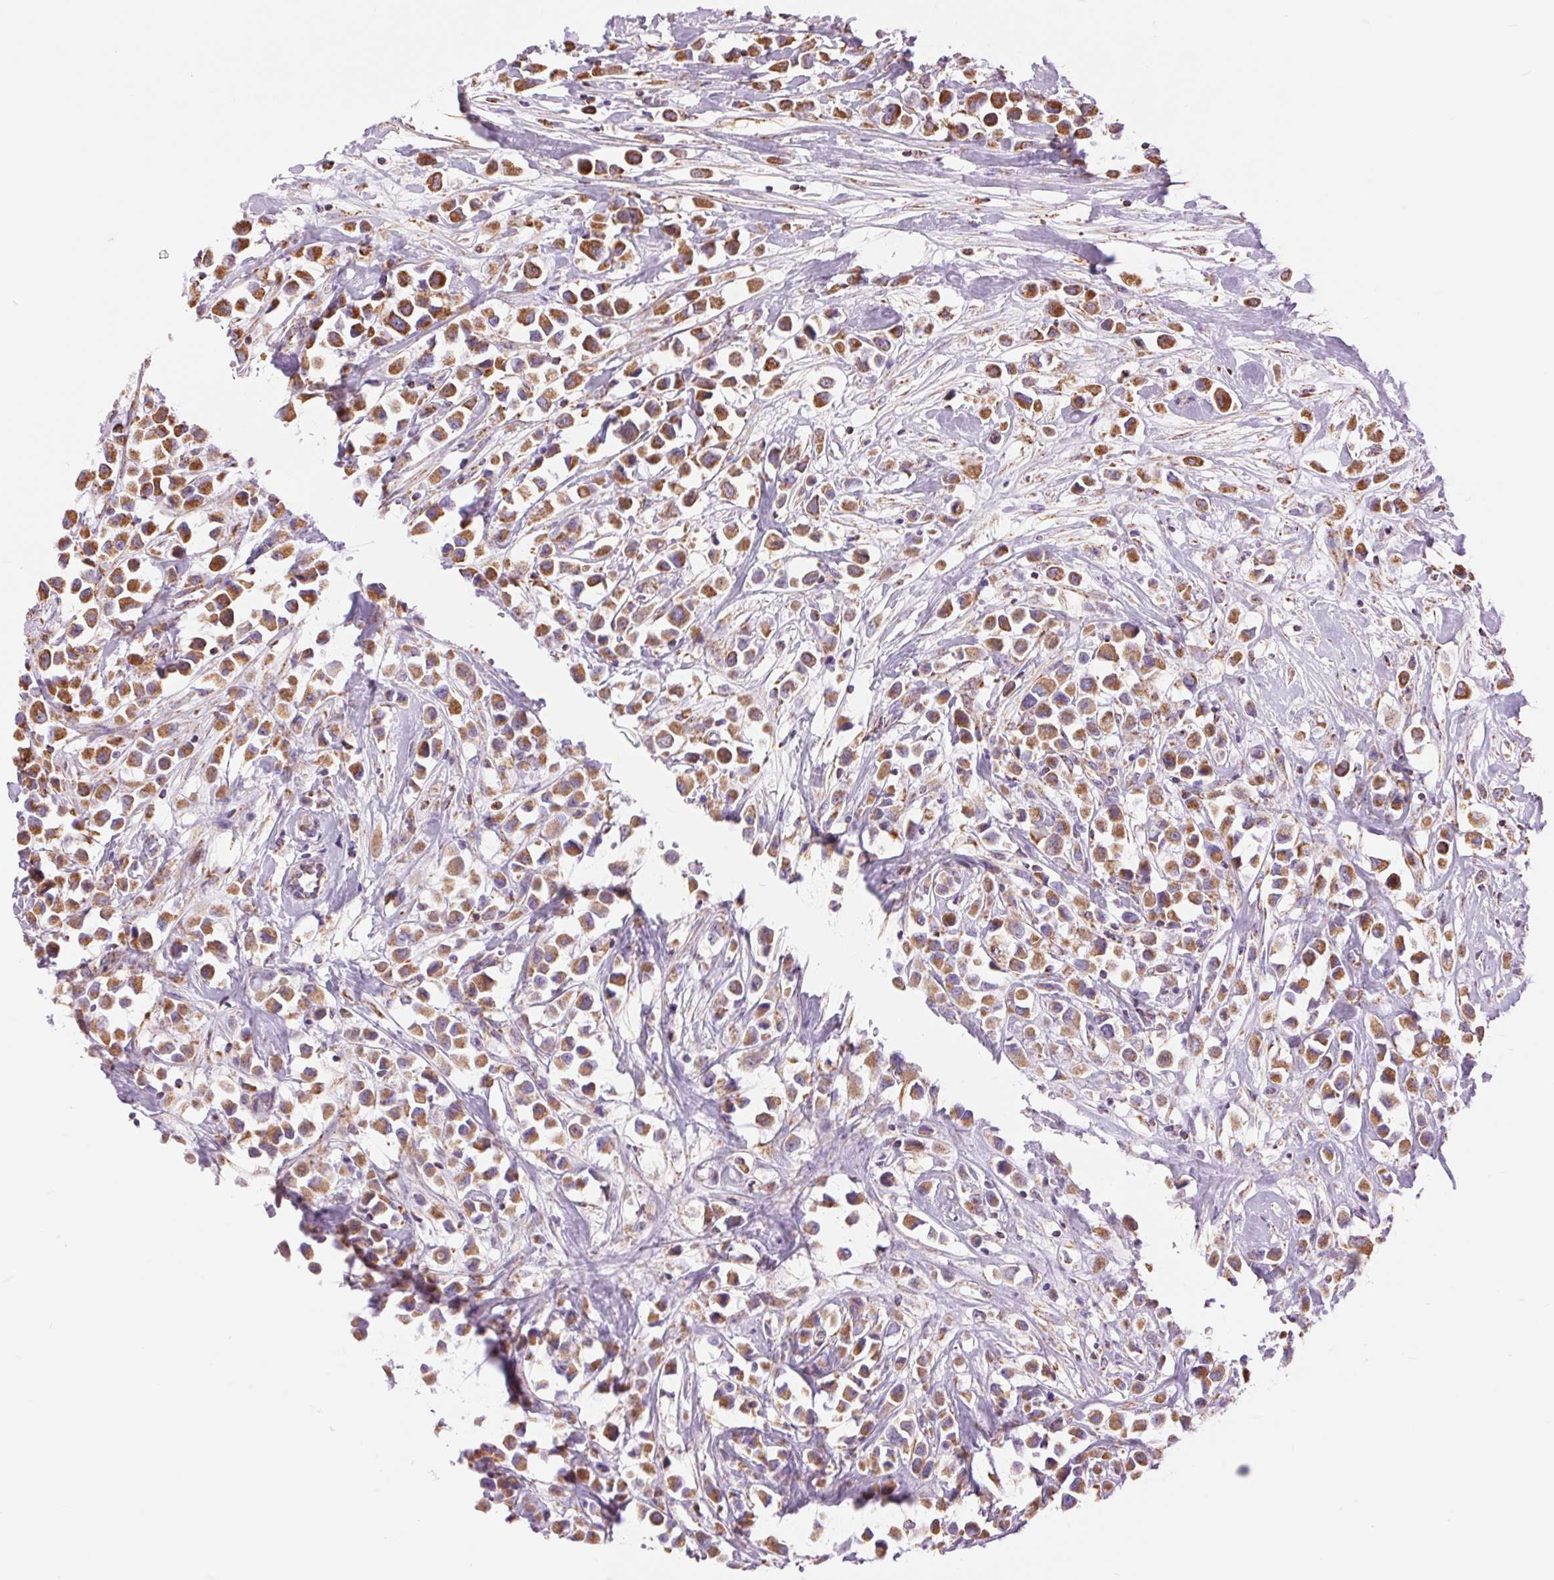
{"staining": {"intensity": "moderate", "quantity": ">75%", "location": "cytoplasmic/membranous"}, "tissue": "breast cancer", "cell_type": "Tumor cells", "image_type": "cancer", "snomed": [{"axis": "morphology", "description": "Duct carcinoma"}, {"axis": "topography", "description": "Breast"}], "caption": "Breast cancer (infiltrating ductal carcinoma) stained with IHC displays moderate cytoplasmic/membranous expression in approximately >75% of tumor cells. (DAB = brown stain, brightfield microscopy at high magnification).", "gene": "ATP5PB", "patient": {"sex": "female", "age": 61}}